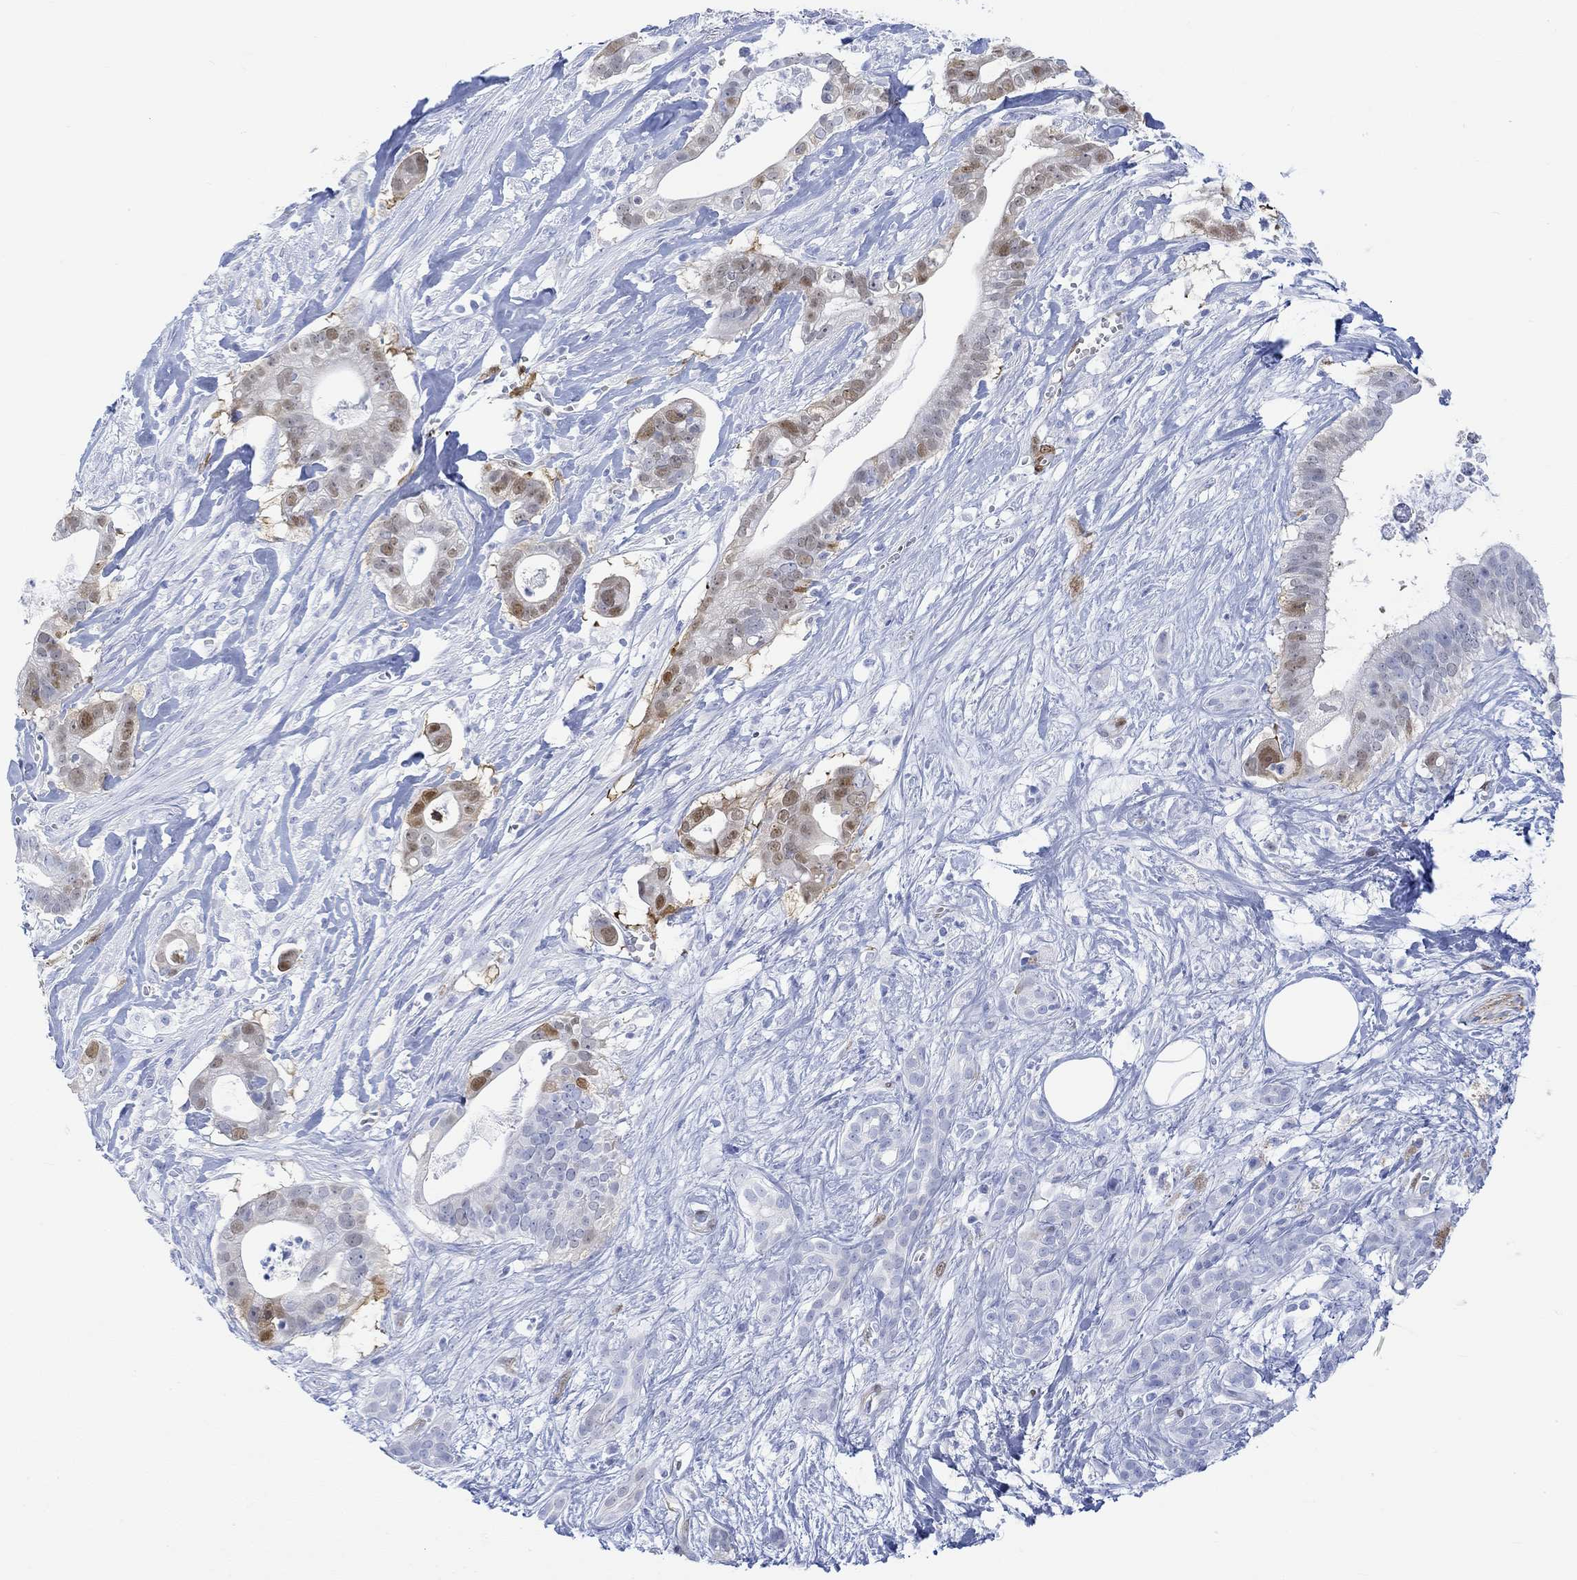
{"staining": {"intensity": "strong", "quantity": "<25%", "location": "cytoplasmic/membranous,nuclear"}, "tissue": "pancreatic cancer", "cell_type": "Tumor cells", "image_type": "cancer", "snomed": [{"axis": "morphology", "description": "Adenocarcinoma, NOS"}, {"axis": "topography", "description": "Pancreas"}], "caption": "Adenocarcinoma (pancreatic) tissue displays strong cytoplasmic/membranous and nuclear positivity in approximately <25% of tumor cells, visualized by immunohistochemistry.", "gene": "TPPP3", "patient": {"sex": "male", "age": 61}}